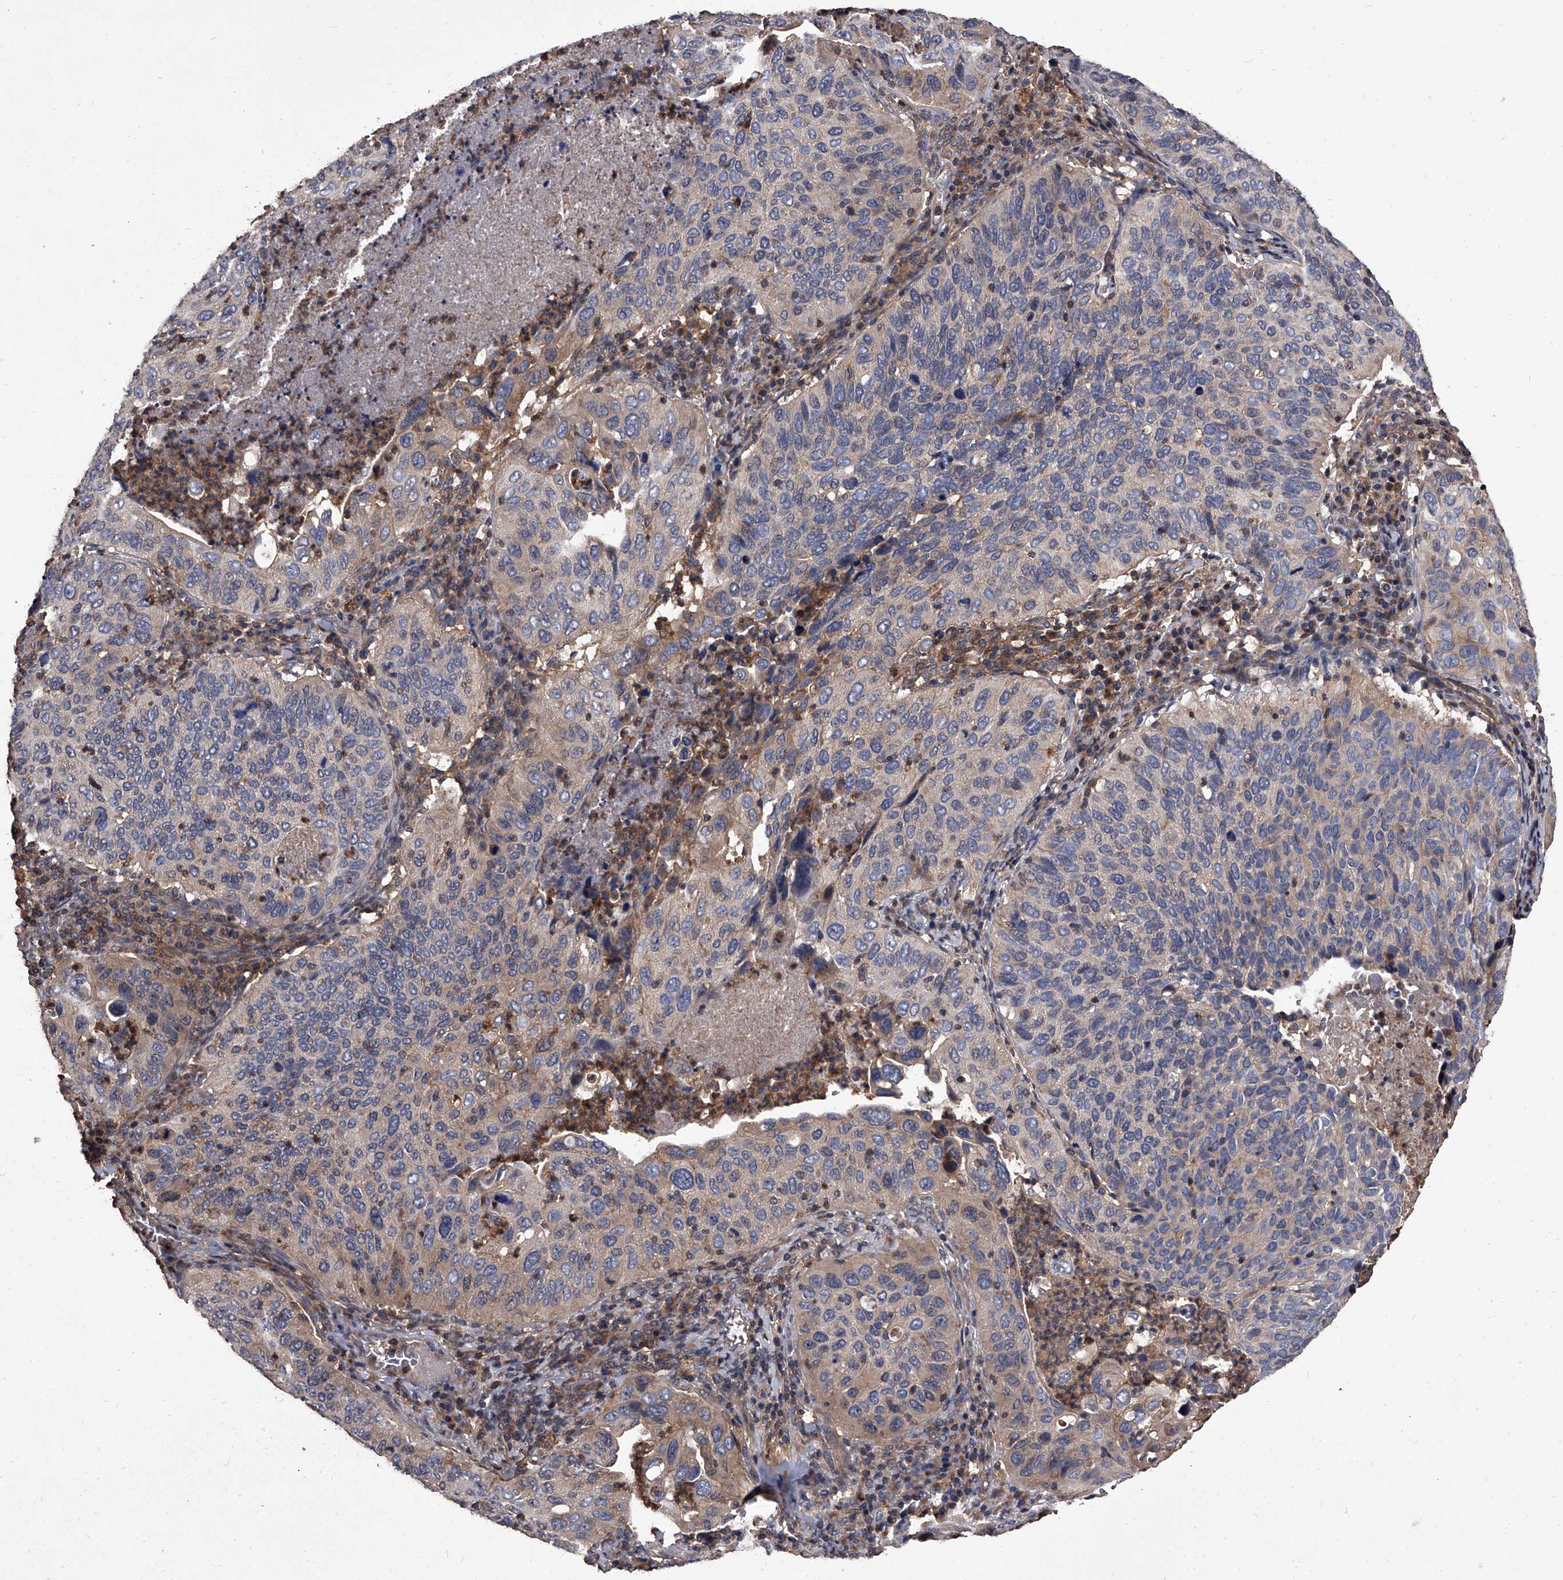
{"staining": {"intensity": "weak", "quantity": "25%-75%", "location": "cytoplasmic/membranous"}, "tissue": "cervical cancer", "cell_type": "Tumor cells", "image_type": "cancer", "snomed": [{"axis": "morphology", "description": "Squamous cell carcinoma, NOS"}, {"axis": "topography", "description": "Cervix"}], "caption": "Squamous cell carcinoma (cervical) tissue reveals weak cytoplasmic/membranous positivity in about 25%-75% of tumor cells, visualized by immunohistochemistry.", "gene": "STK36", "patient": {"sex": "female", "age": 38}}